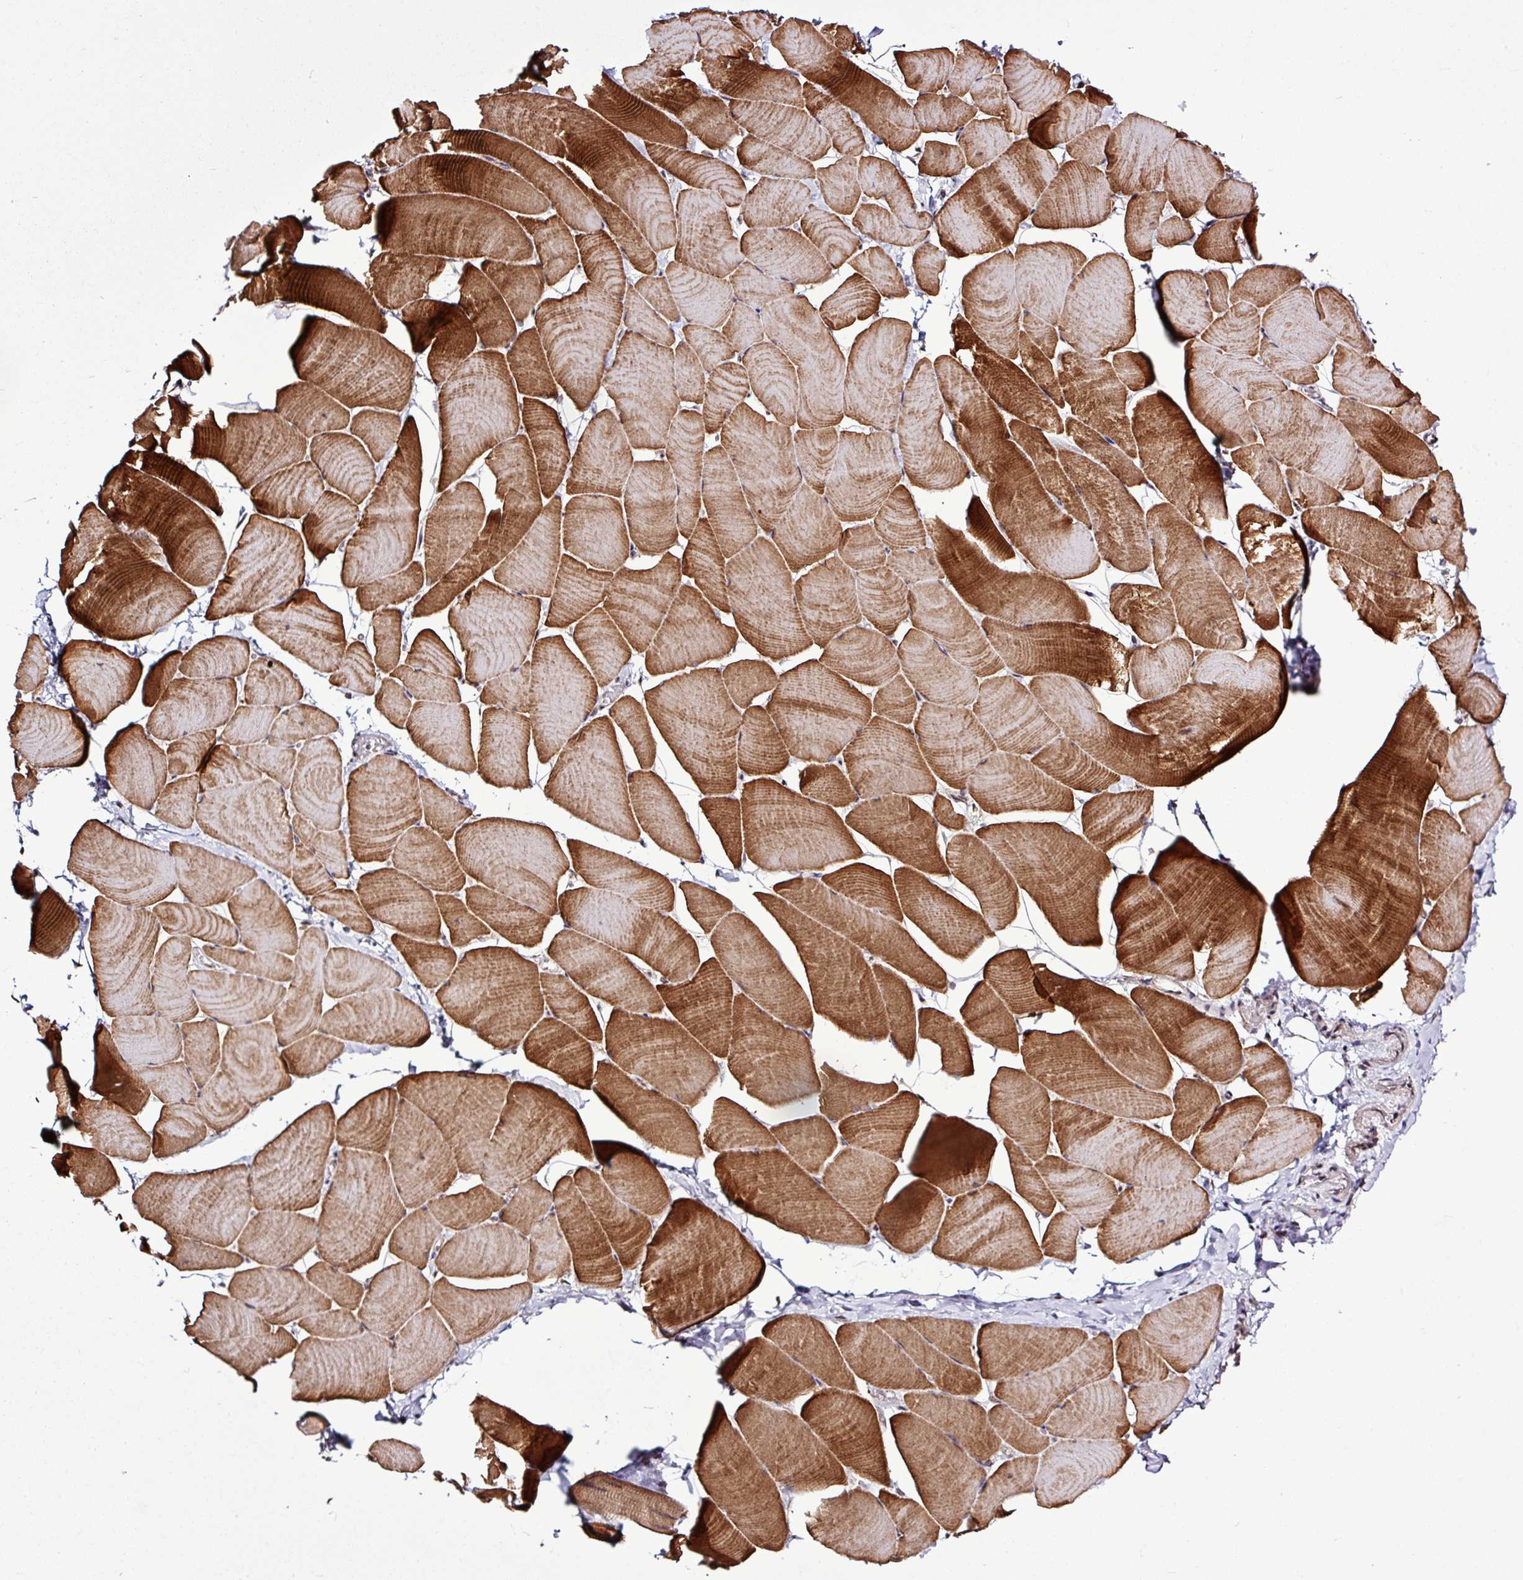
{"staining": {"intensity": "strong", "quantity": "25%-75%", "location": "cytoplasmic/membranous"}, "tissue": "skeletal muscle", "cell_type": "Myocytes", "image_type": "normal", "snomed": [{"axis": "morphology", "description": "Normal tissue, NOS"}, {"axis": "topography", "description": "Skeletal muscle"}], "caption": "Unremarkable skeletal muscle shows strong cytoplasmic/membranous expression in about 25%-75% of myocytes The staining is performed using DAB brown chromogen to label protein expression. The nuclei are counter-stained blue using hematoxylin..", "gene": "ITPKC", "patient": {"sex": "male", "age": 25}}